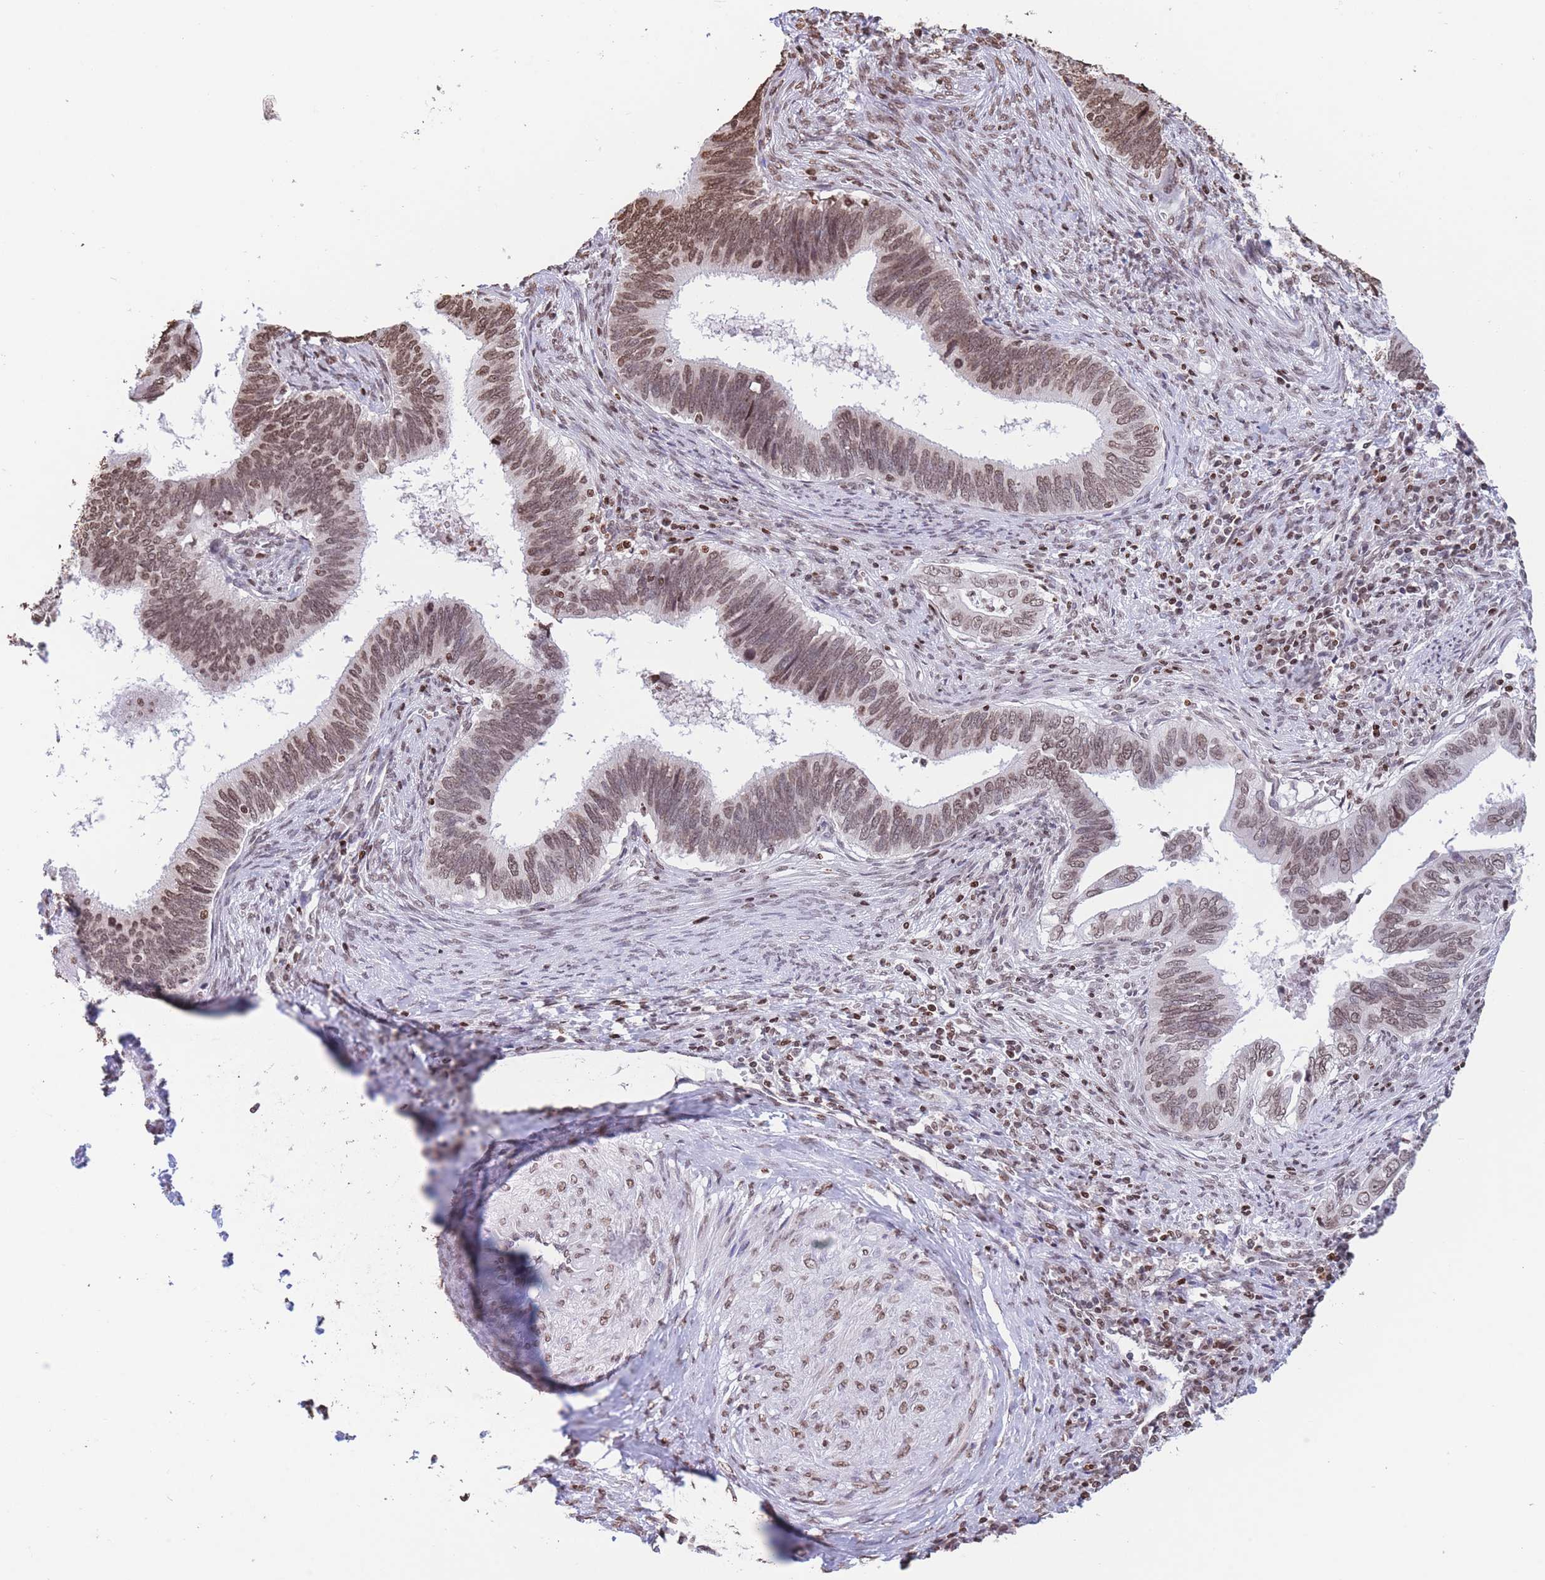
{"staining": {"intensity": "moderate", "quantity": ">75%", "location": "nuclear"}, "tissue": "cervical cancer", "cell_type": "Tumor cells", "image_type": "cancer", "snomed": [{"axis": "morphology", "description": "Adenocarcinoma, NOS"}, {"axis": "topography", "description": "Cervix"}], "caption": "High-power microscopy captured an IHC image of cervical adenocarcinoma, revealing moderate nuclear staining in about >75% of tumor cells. The staining was performed using DAB (3,3'-diaminobenzidine) to visualize the protein expression in brown, while the nuclei were stained in blue with hematoxylin (Magnification: 20x).", "gene": "H2BC11", "patient": {"sex": "female", "age": 42}}